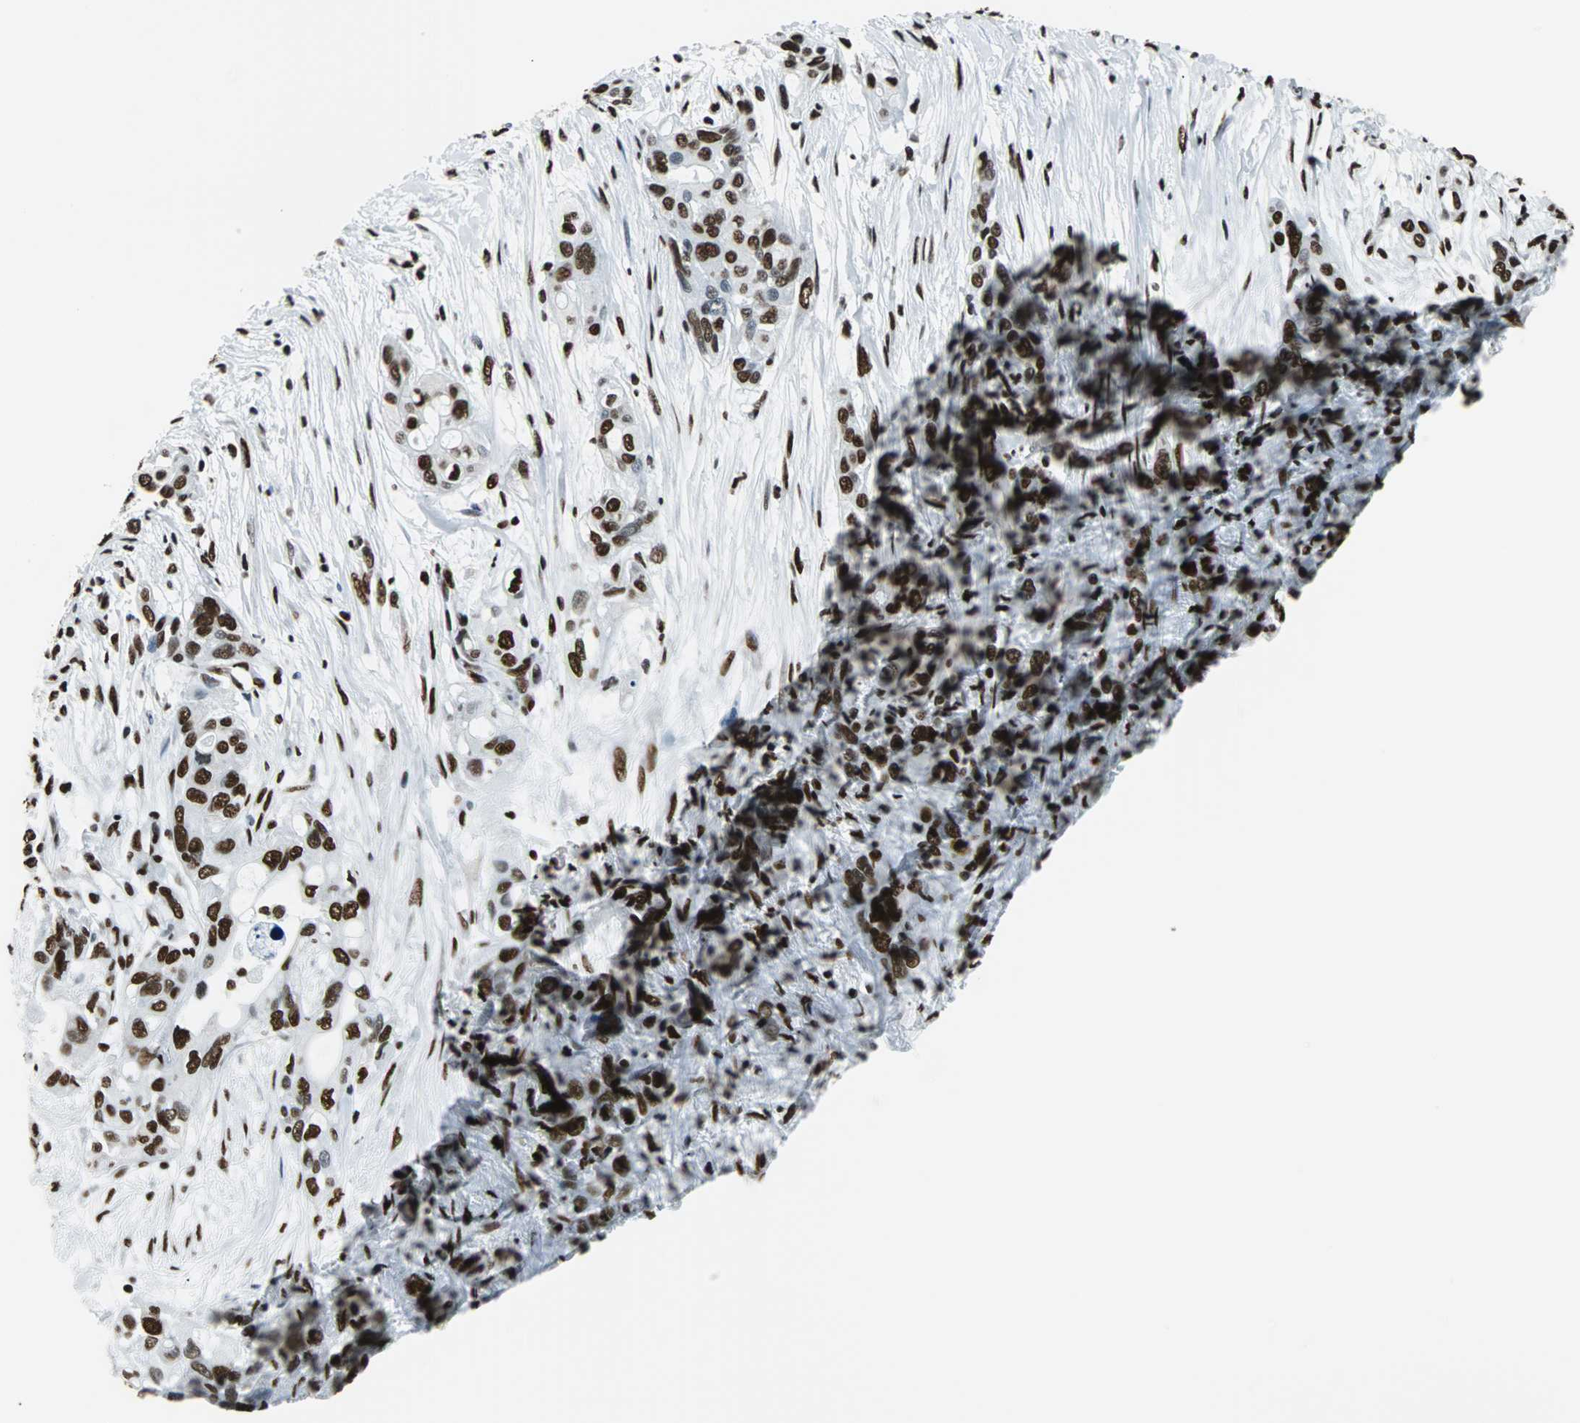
{"staining": {"intensity": "strong", "quantity": ">75%", "location": "nuclear"}, "tissue": "pancreatic cancer", "cell_type": "Tumor cells", "image_type": "cancer", "snomed": [{"axis": "morphology", "description": "Adenocarcinoma, NOS"}, {"axis": "topography", "description": "Pancreas"}], "caption": "High-power microscopy captured an immunohistochemistry image of pancreatic cancer, revealing strong nuclear expression in approximately >75% of tumor cells. (IHC, brightfield microscopy, high magnification).", "gene": "FUBP1", "patient": {"sex": "female", "age": 60}}